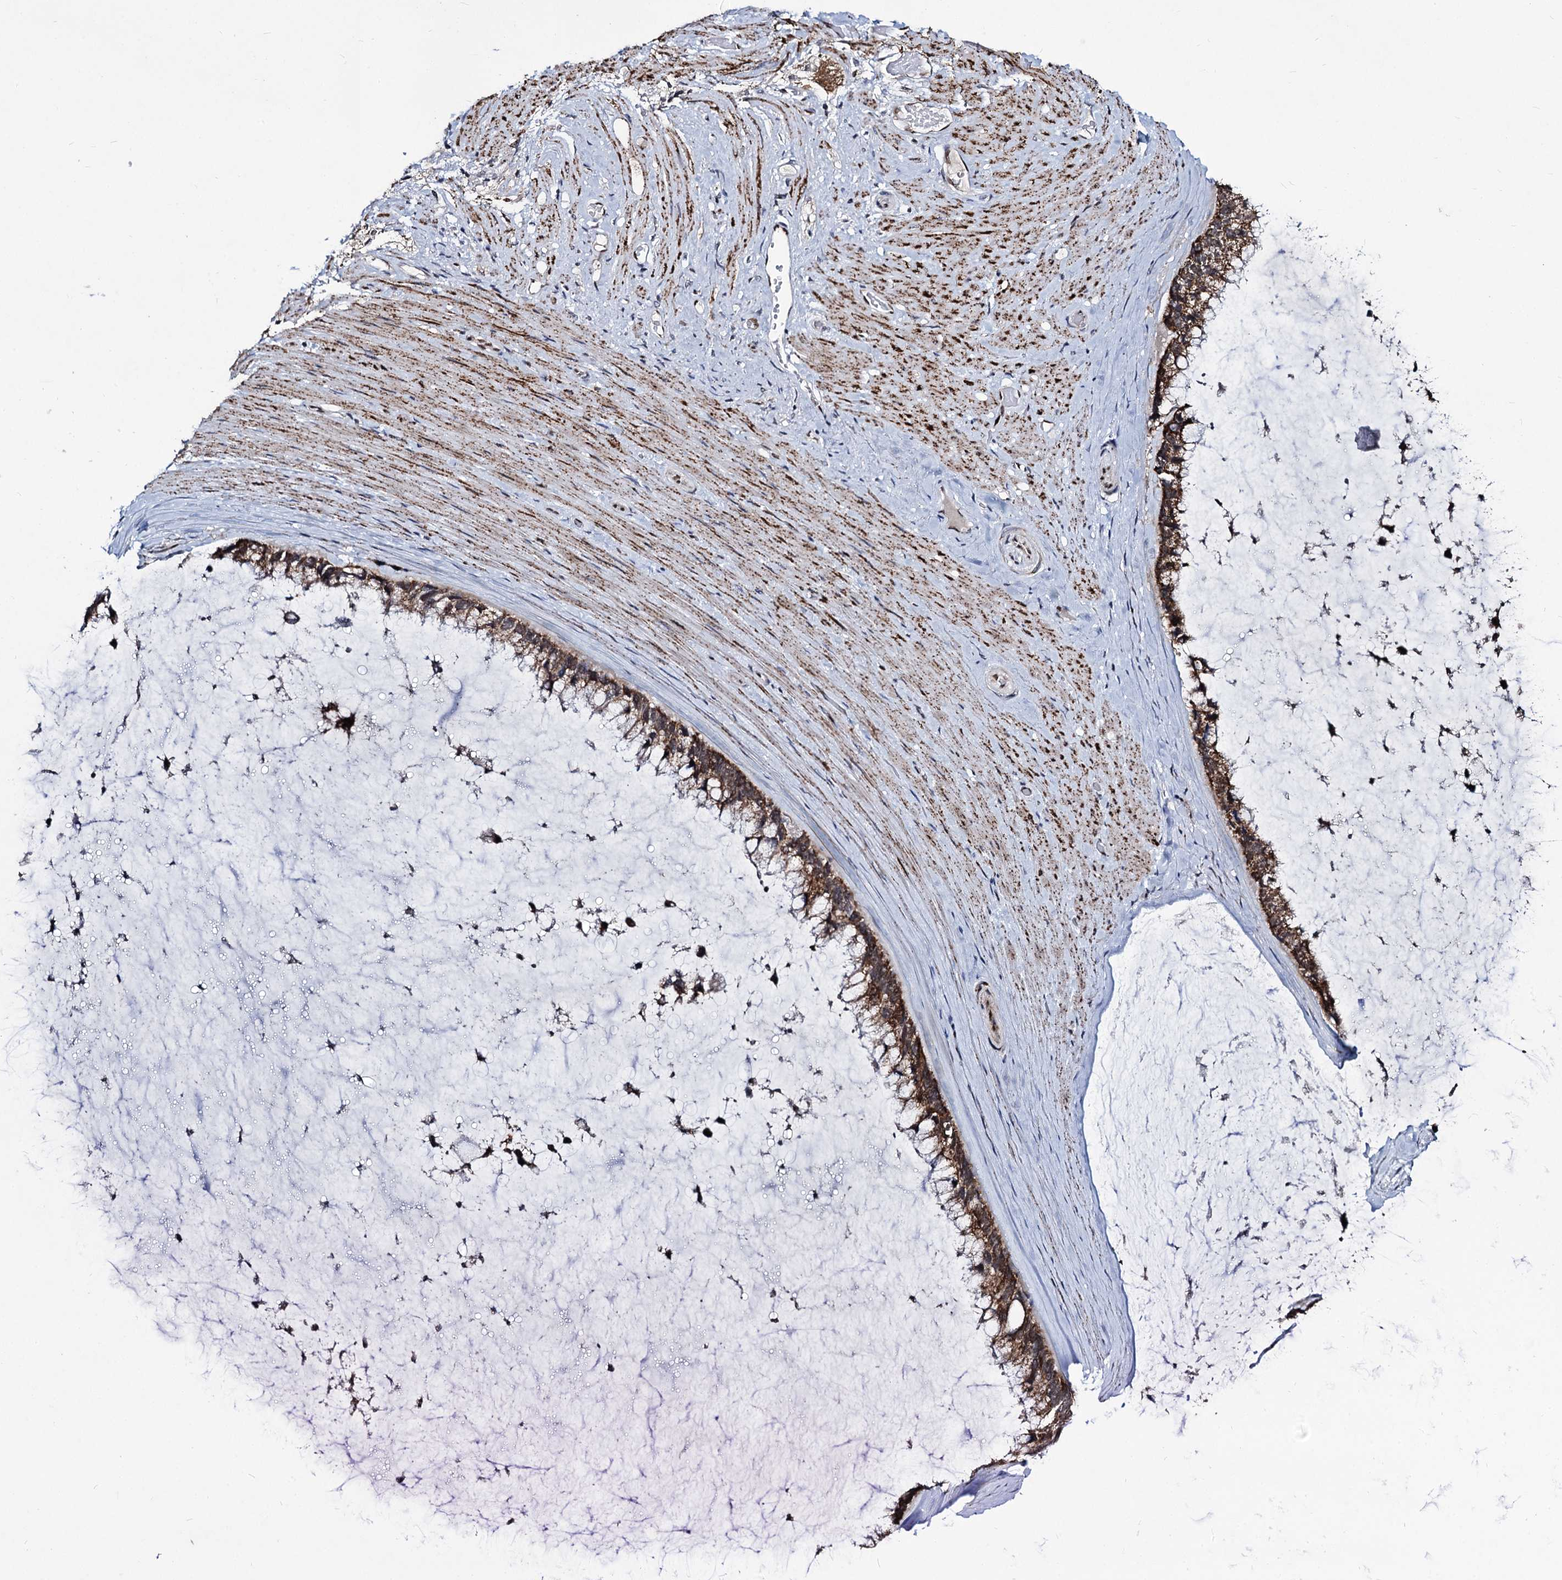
{"staining": {"intensity": "moderate", "quantity": ">75%", "location": "cytoplasmic/membranous,nuclear"}, "tissue": "ovarian cancer", "cell_type": "Tumor cells", "image_type": "cancer", "snomed": [{"axis": "morphology", "description": "Cystadenocarcinoma, mucinous, NOS"}, {"axis": "topography", "description": "Ovary"}], "caption": "The photomicrograph reveals a brown stain indicating the presence of a protein in the cytoplasmic/membranous and nuclear of tumor cells in ovarian cancer (mucinous cystadenocarcinoma). The protein is stained brown, and the nuclei are stained in blue (DAB IHC with brightfield microscopy, high magnification).", "gene": "RPUSD4", "patient": {"sex": "female", "age": 39}}